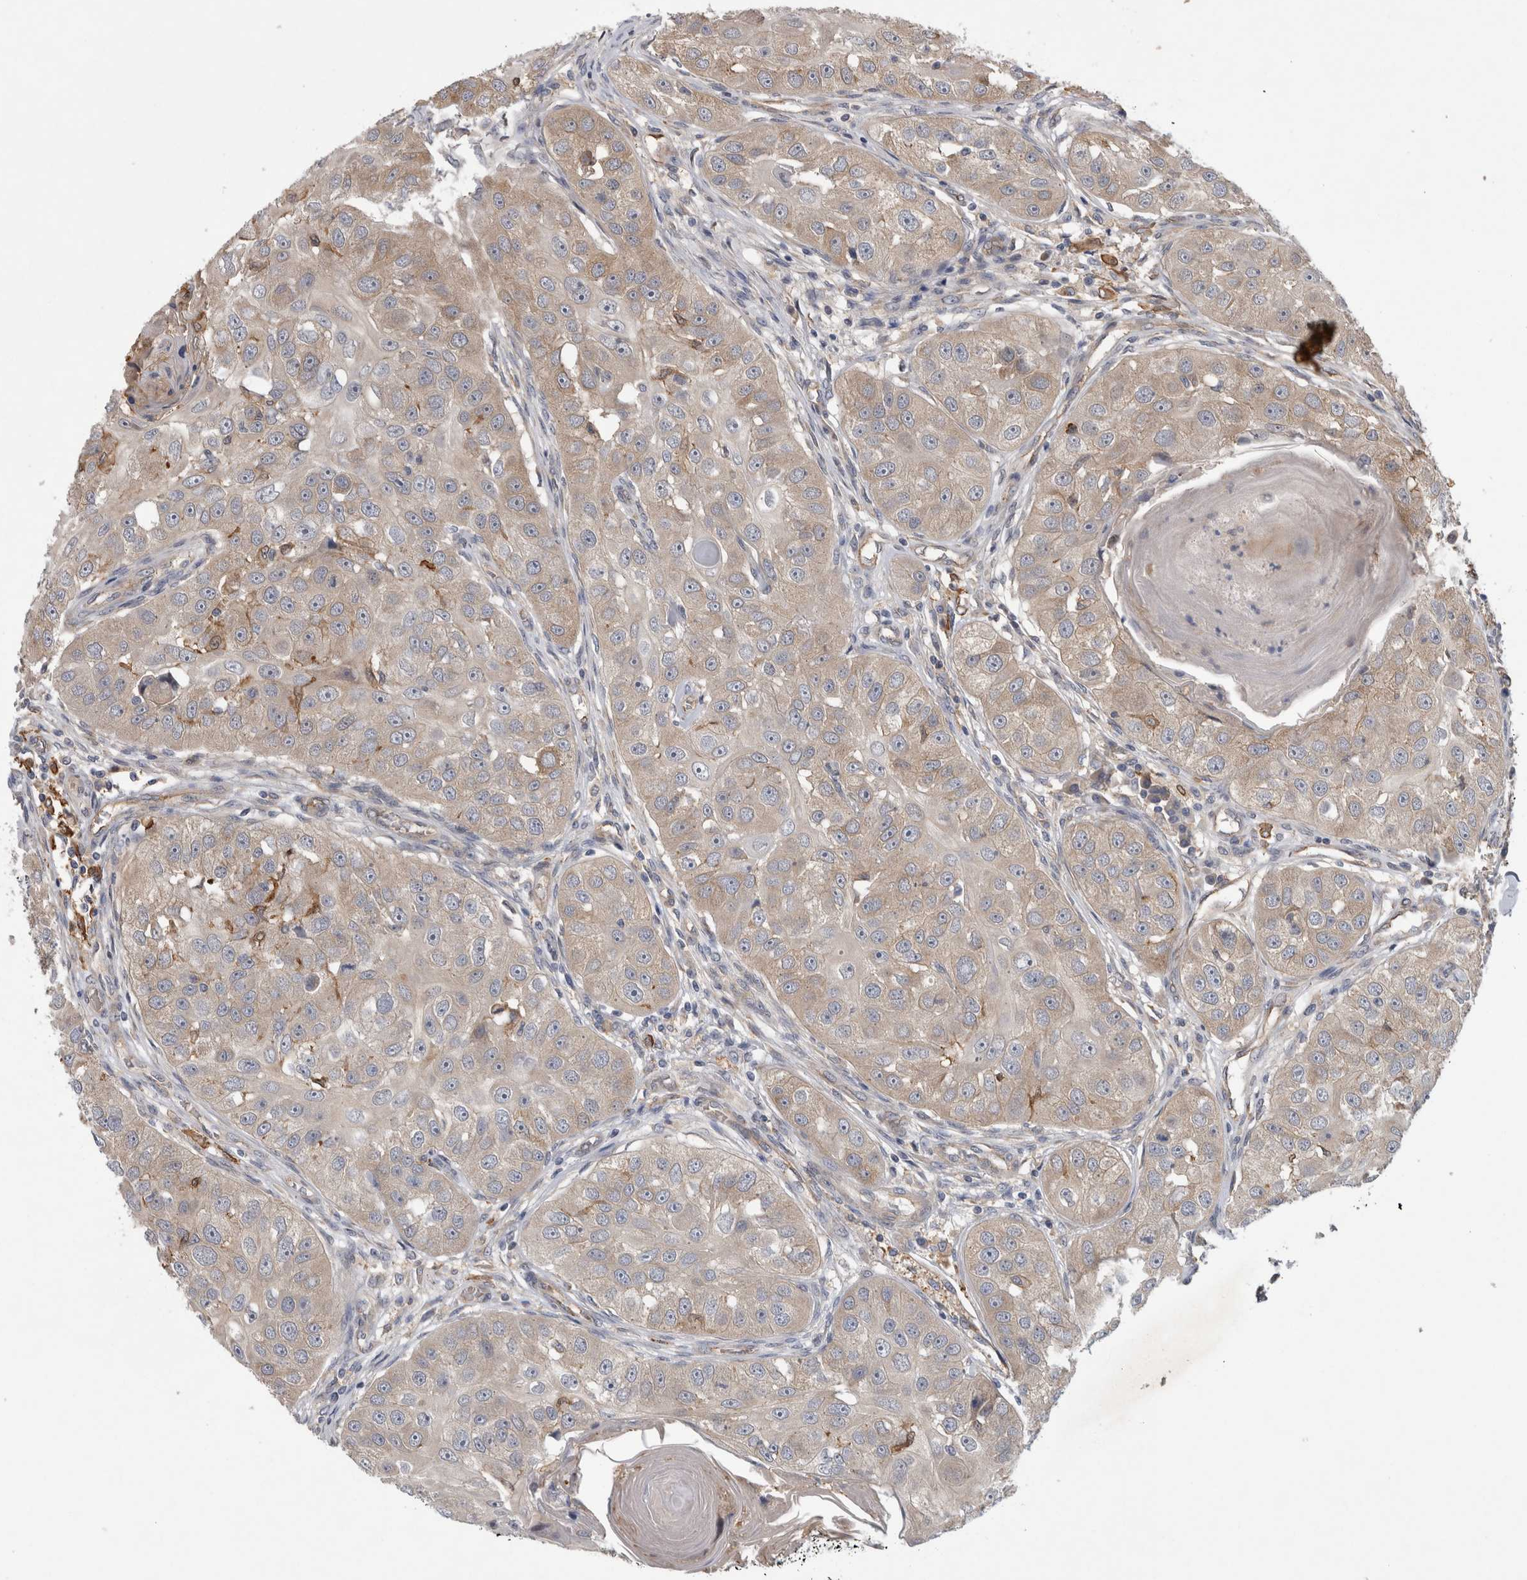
{"staining": {"intensity": "moderate", "quantity": ">75%", "location": "cytoplasmic/membranous"}, "tissue": "head and neck cancer", "cell_type": "Tumor cells", "image_type": "cancer", "snomed": [{"axis": "morphology", "description": "Normal tissue, NOS"}, {"axis": "morphology", "description": "Squamous cell carcinoma, NOS"}, {"axis": "topography", "description": "Skeletal muscle"}, {"axis": "topography", "description": "Head-Neck"}], "caption": "Immunohistochemical staining of human squamous cell carcinoma (head and neck) shows moderate cytoplasmic/membranous protein staining in approximately >75% of tumor cells. (Brightfield microscopy of DAB IHC at high magnification).", "gene": "ANKFY1", "patient": {"sex": "male", "age": 51}}